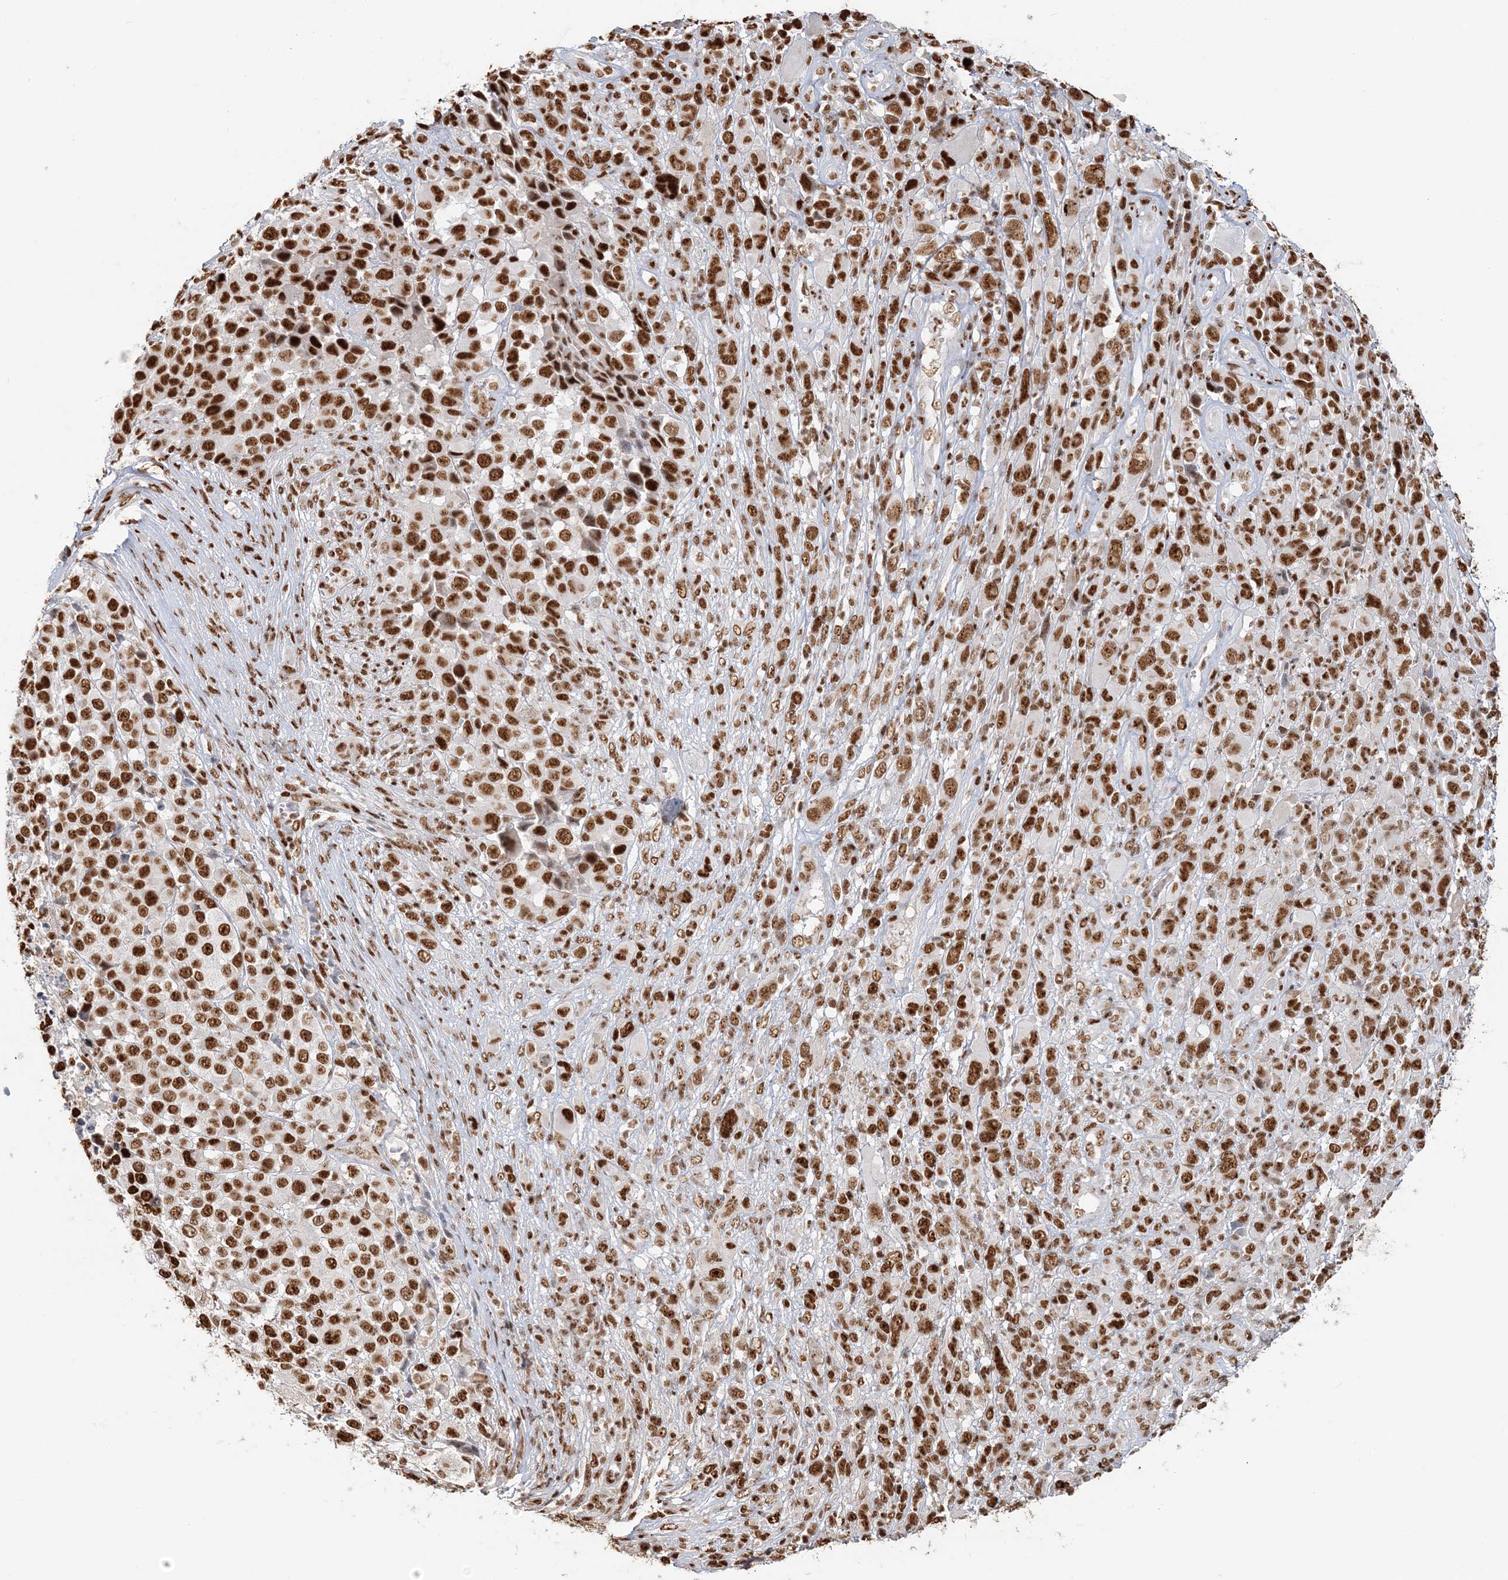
{"staining": {"intensity": "strong", "quantity": ">75%", "location": "nuclear"}, "tissue": "melanoma", "cell_type": "Tumor cells", "image_type": "cancer", "snomed": [{"axis": "morphology", "description": "Malignant melanoma, NOS"}, {"axis": "topography", "description": "Skin of trunk"}], "caption": "About >75% of tumor cells in human malignant melanoma demonstrate strong nuclear protein positivity as visualized by brown immunohistochemical staining.", "gene": "SUMO2", "patient": {"sex": "male", "age": 71}}